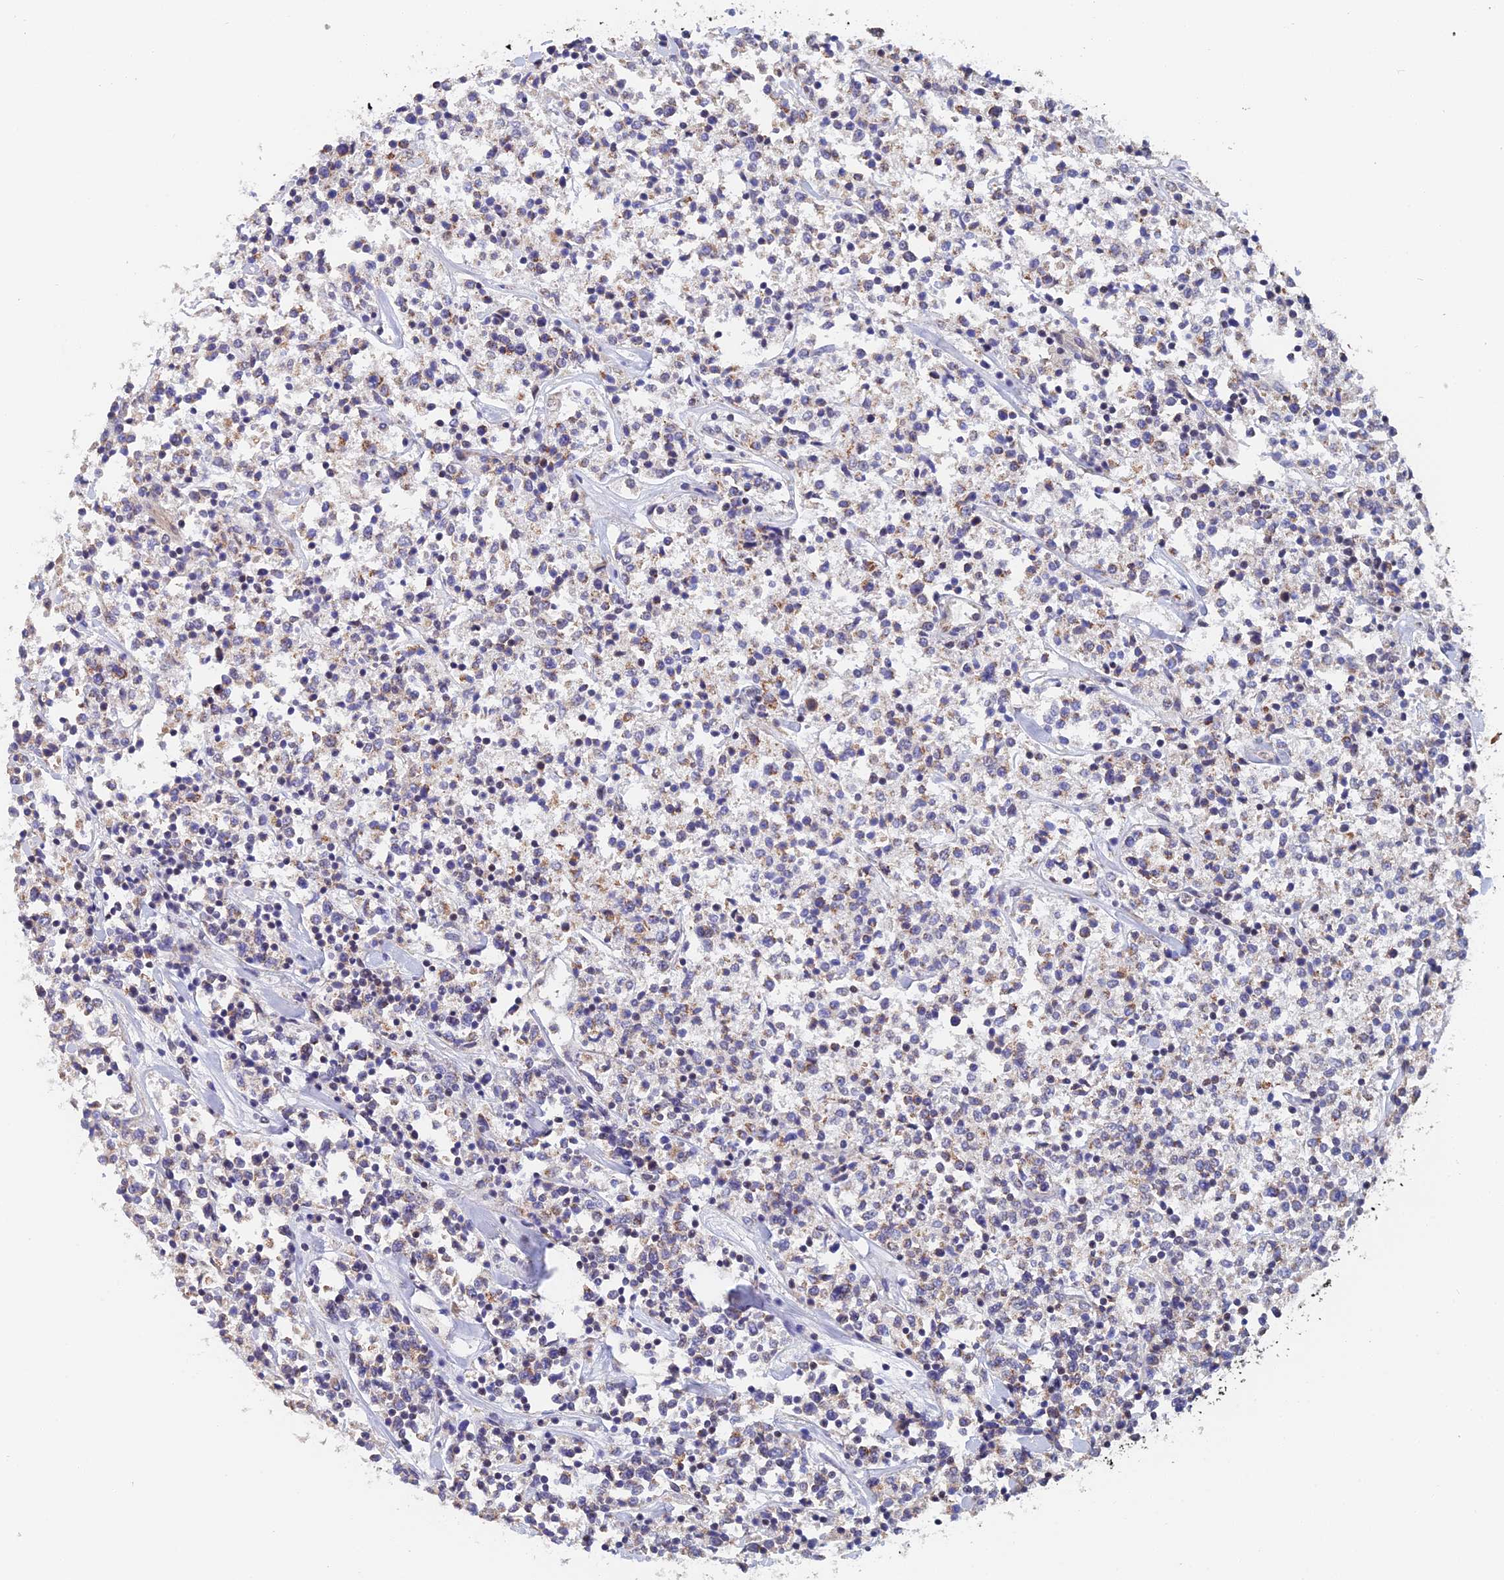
{"staining": {"intensity": "weak", "quantity": "<25%", "location": "cytoplasmic/membranous"}, "tissue": "lymphoma", "cell_type": "Tumor cells", "image_type": "cancer", "snomed": [{"axis": "morphology", "description": "Malignant lymphoma, non-Hodgkin's type, Low grade"}, {"axis": "topography", "description": "Small intestine"}], "caption": "High power microscopy image of an immunohistochemistry (IHC) image of lymphoma, revealing no significant positivity in tumor cells.", "gene": "ECSIT", "patient": {"sex": "female", "age": 59}}